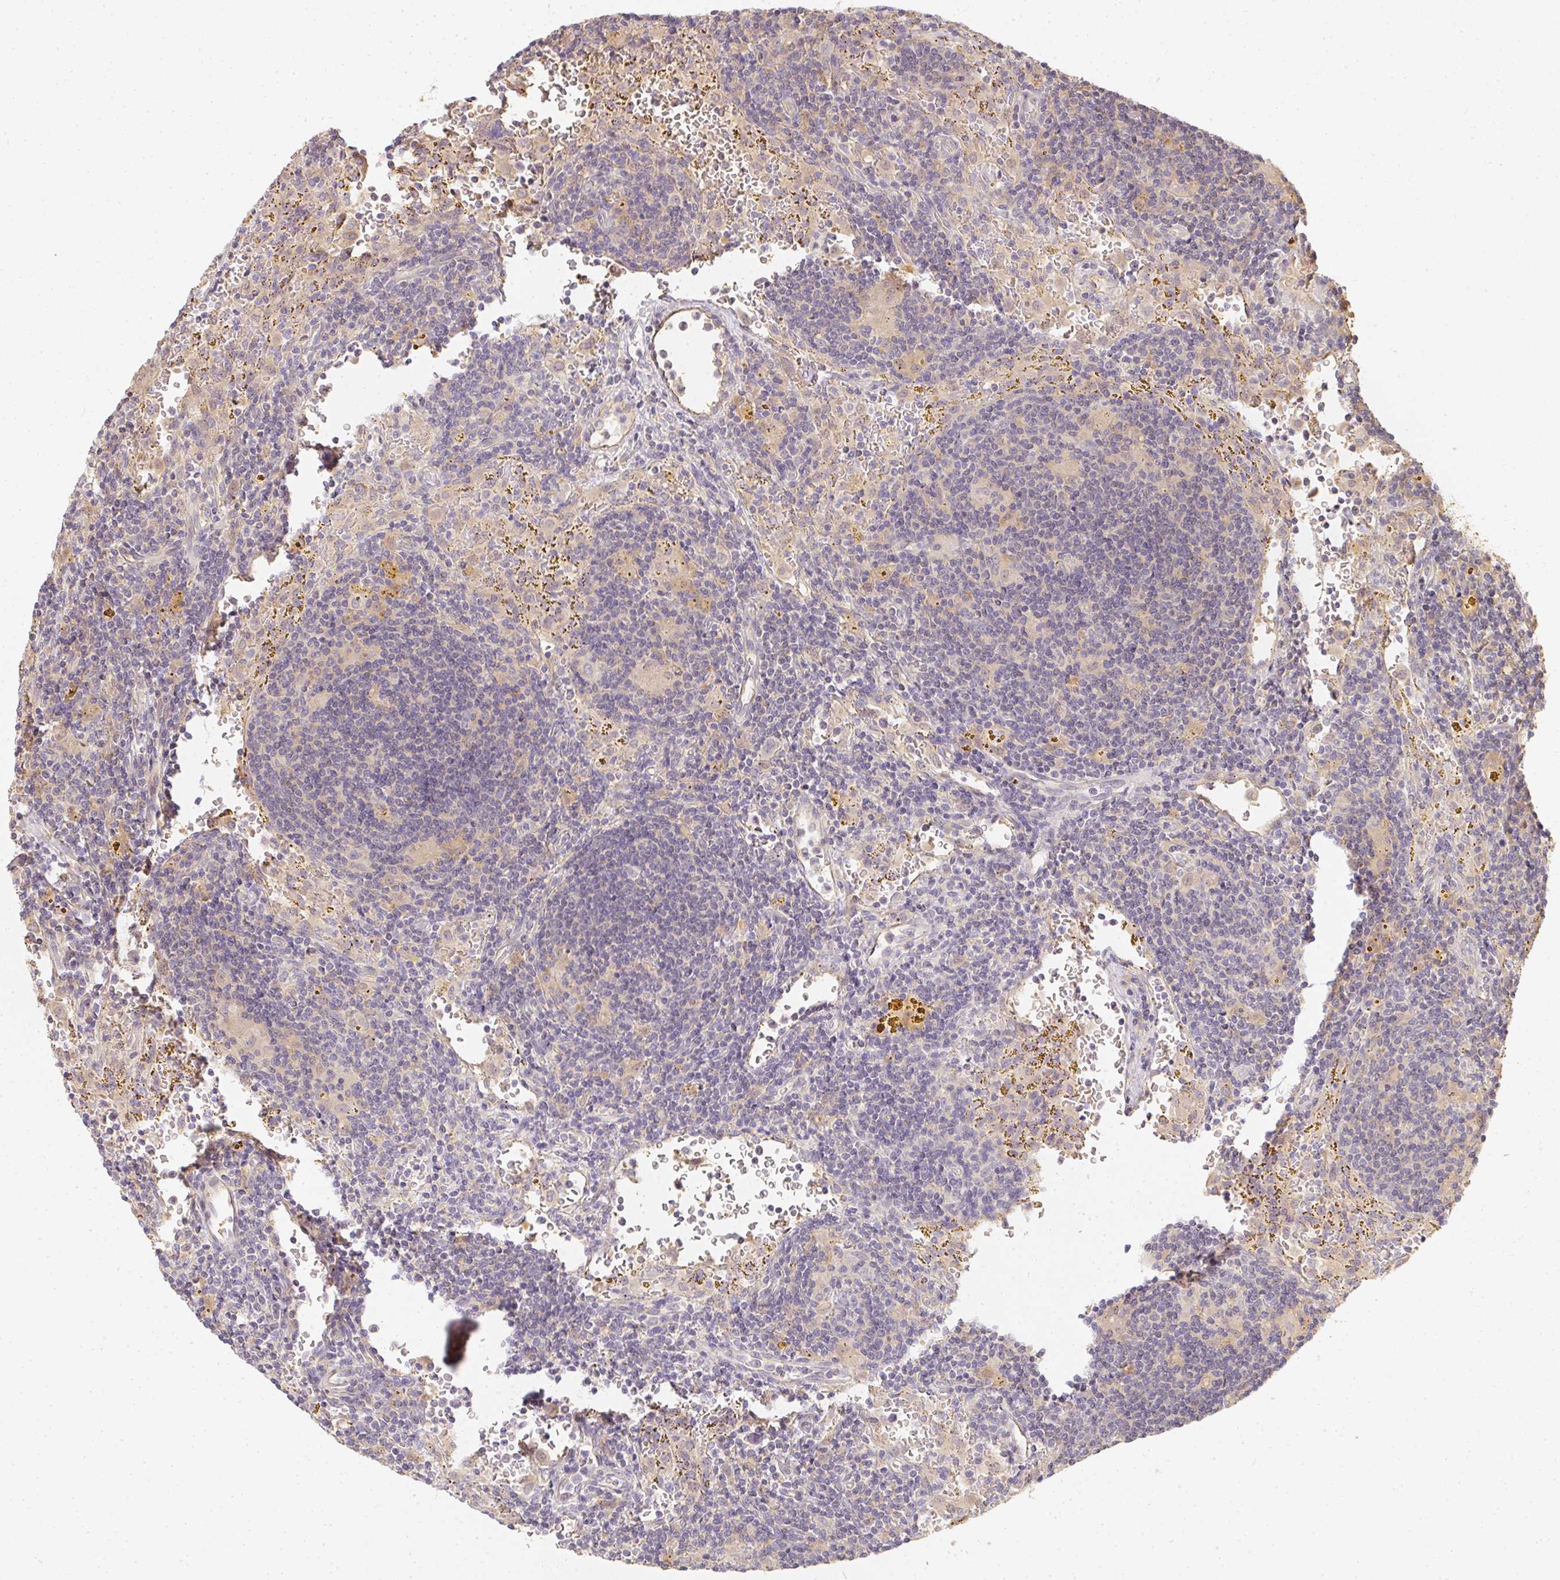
{"staining": {"intensity": "negative", "quantity": "none", "location": "none"}, "tissue": "lymphoma", "cell_type": "Tumor cells", "image_type": "cancer", "snomed": [{"axis": "morphology", "description": "Malignant lymphoma, non-Hodgkin's type, Low grade"}, {"axis": "topography", "description": "Spleen"}], "caption": "Lymphoma was stained to show a protein in brown. There is no significant staining in tumor cells.", "gene": "SLC35B3", "patient": {"sex": "female", "age": 70}}